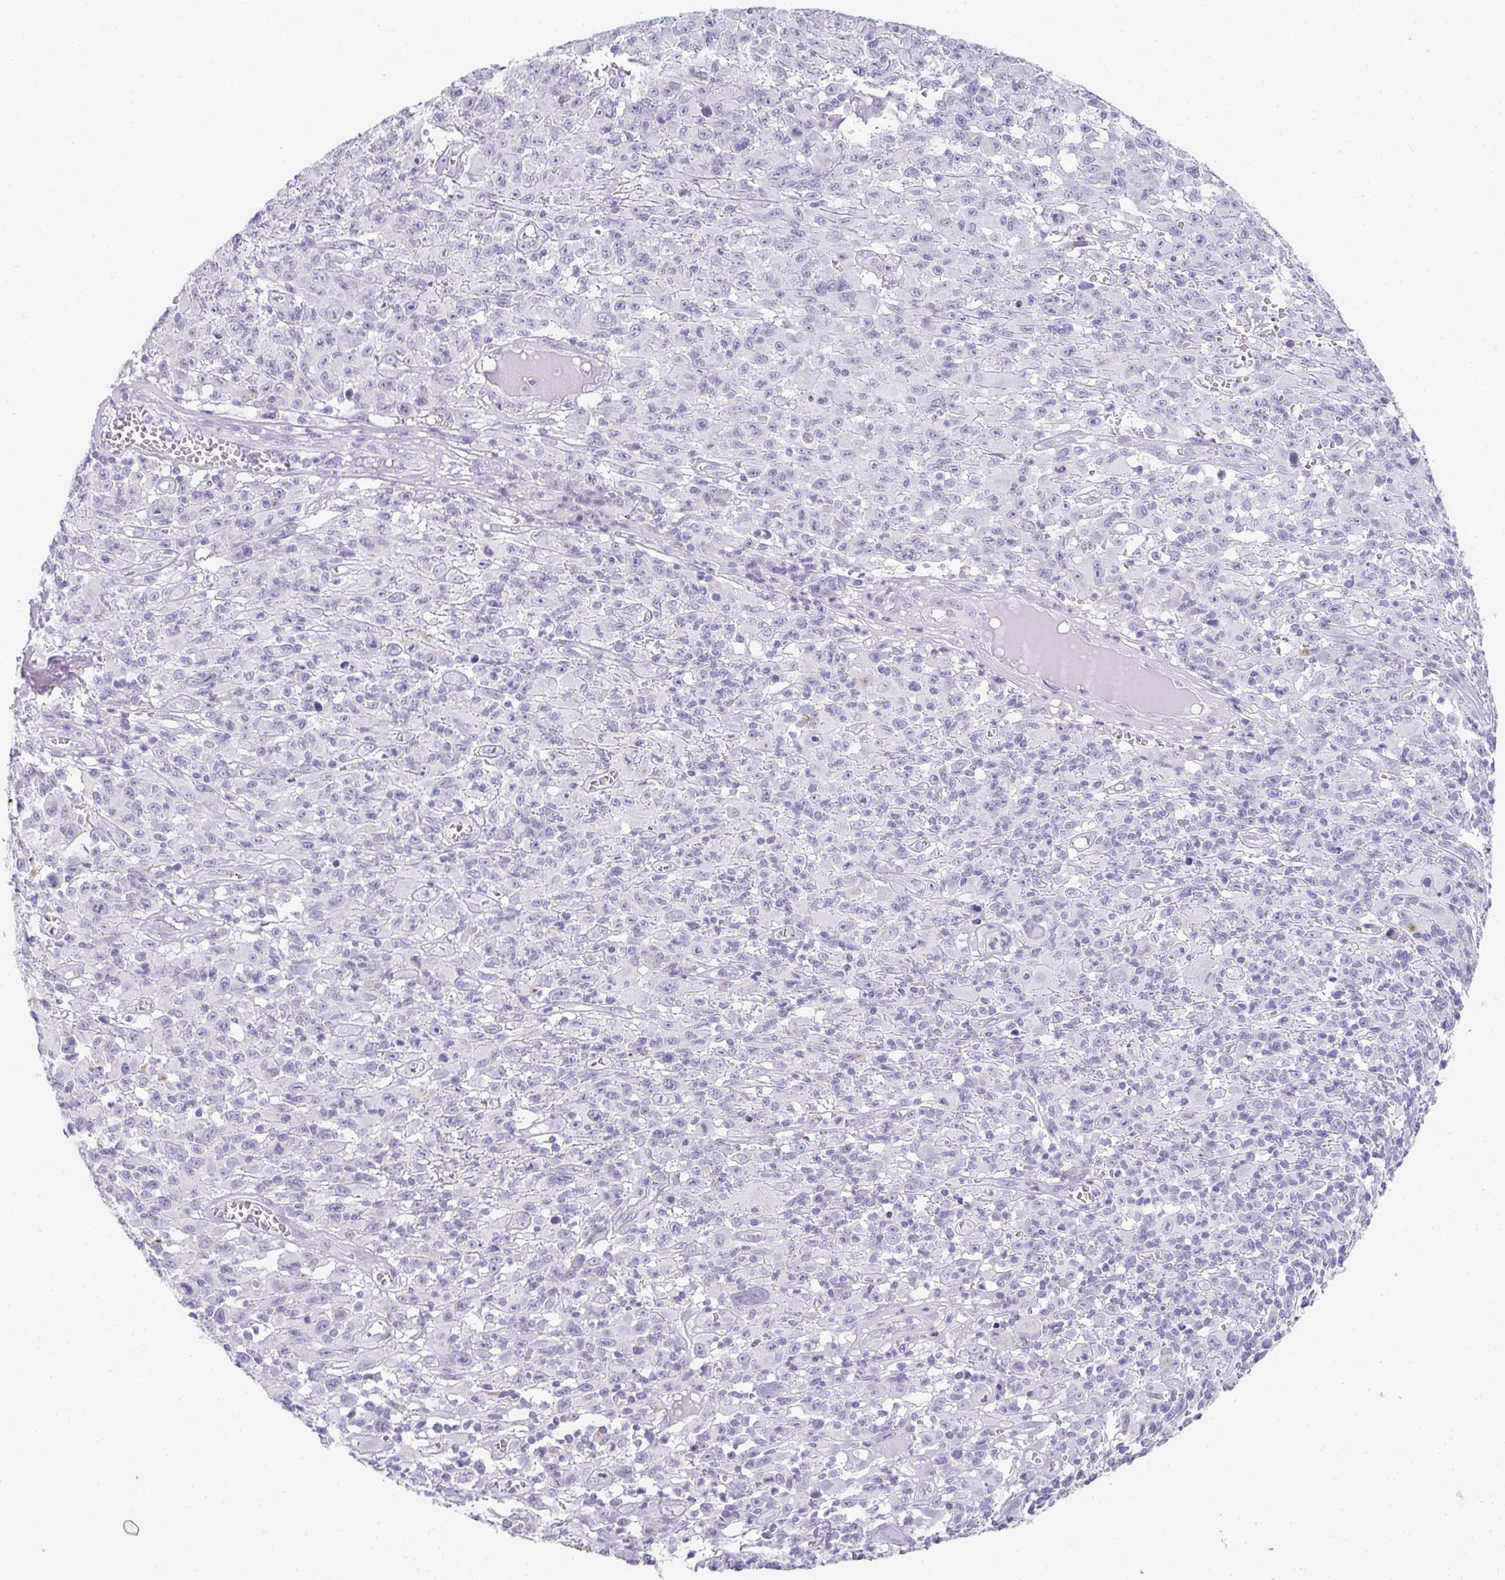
{"staining": {"intensity": "negative", "quantity": "none", "location": "none"}, "tissue": "melanoma", "cell_type": "Tumor cells", "image_type": "cancer", "snomed": [{"axis": "morphology", "description": "Malignant melanoma, NOS"}, {"axis": "topography", "description": "Skin"}], "caption": "Malignant melanoma was stained to show a protein in brown. There is no significant staining in tumor cells.", "gene": "RLF", "patient": {"sex": "male", "age": 46}}